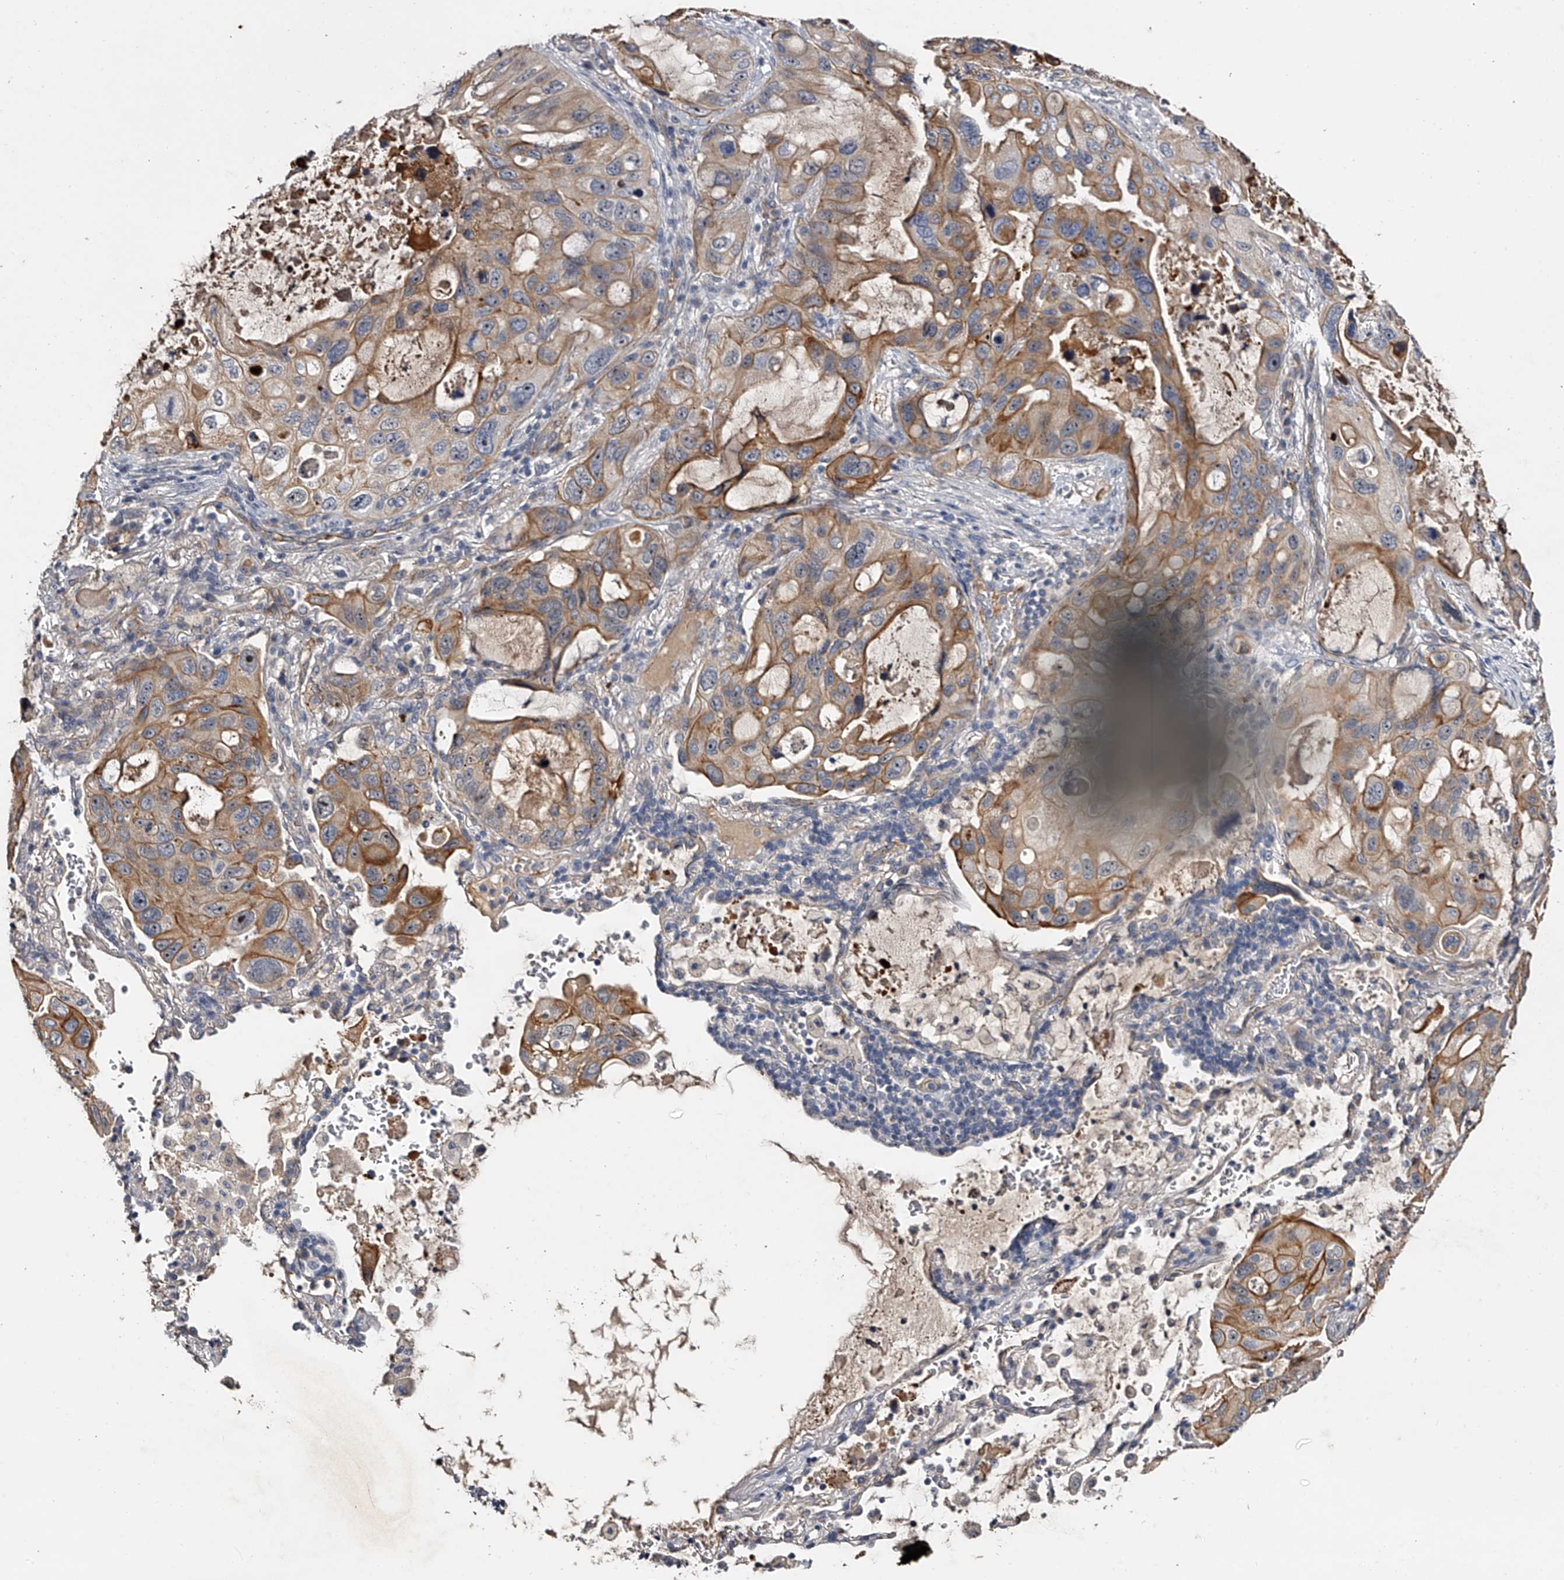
{"staining": {"intensity": "moderate", "quantity": ">75%", "location": "cytoplasmic/membranous"}, "tissue": "lung cancer", "cell_type": "Tumor cells", "image_type": "cancer", "snomed": [{"axis": "morphology", "description": "Squamous cell carcinoma, NOS"}, {"axis": "topography", "description": "Lung"}], "caption": "Protein expression analysis of human lung cancer reveals moderate cytoplasmic/membranous staining in about >75% of tumor cells. (DAB IHC with brightfield microscopy, high magnification).", "gene": "MDN1", "patient": {"sex": "female", "age": 73}}